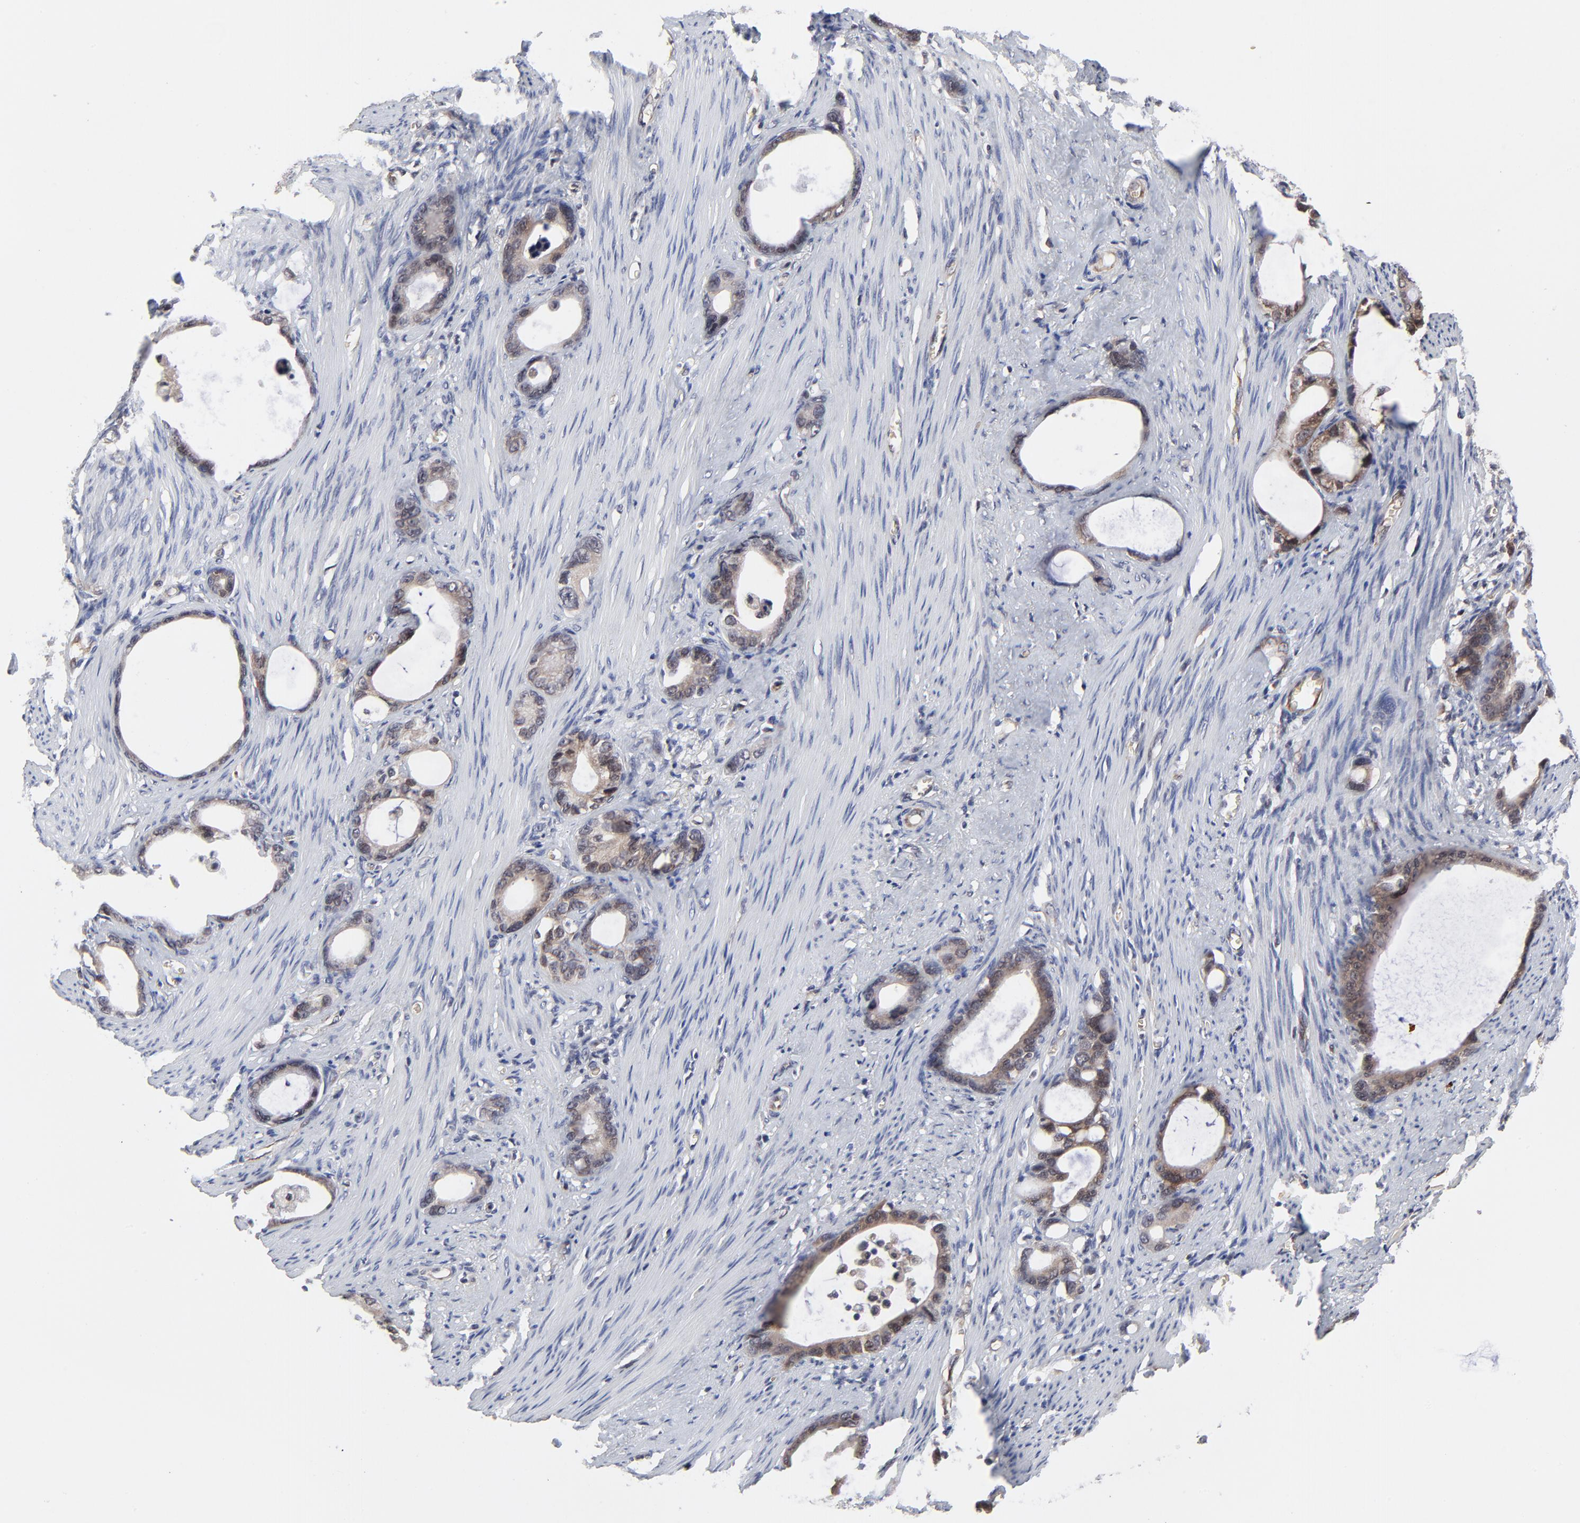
{"staining": {"intensity": "moderate", "quantity": ">75%", "location": "cytoplasmic/membranous,nuclear"}, "tissue": "stomach cancer", "cell_type": "Tumor cells", "image_type": "cancer", "snomed": [{"axis": "morphology", "description": "Adenocarcinoma, NOS"}, {"axis": "topography", "description": "Stomach"}], "caption": "There is medium levels of moderate cytoplasmic/membranous and nuclear staining in tumor cells of stomach adenocarcinoma, as demonstrated by immunohistochemical staining (brown color).", "gene": "CASP10", "patient": {"sex": "female", "age": 75}}